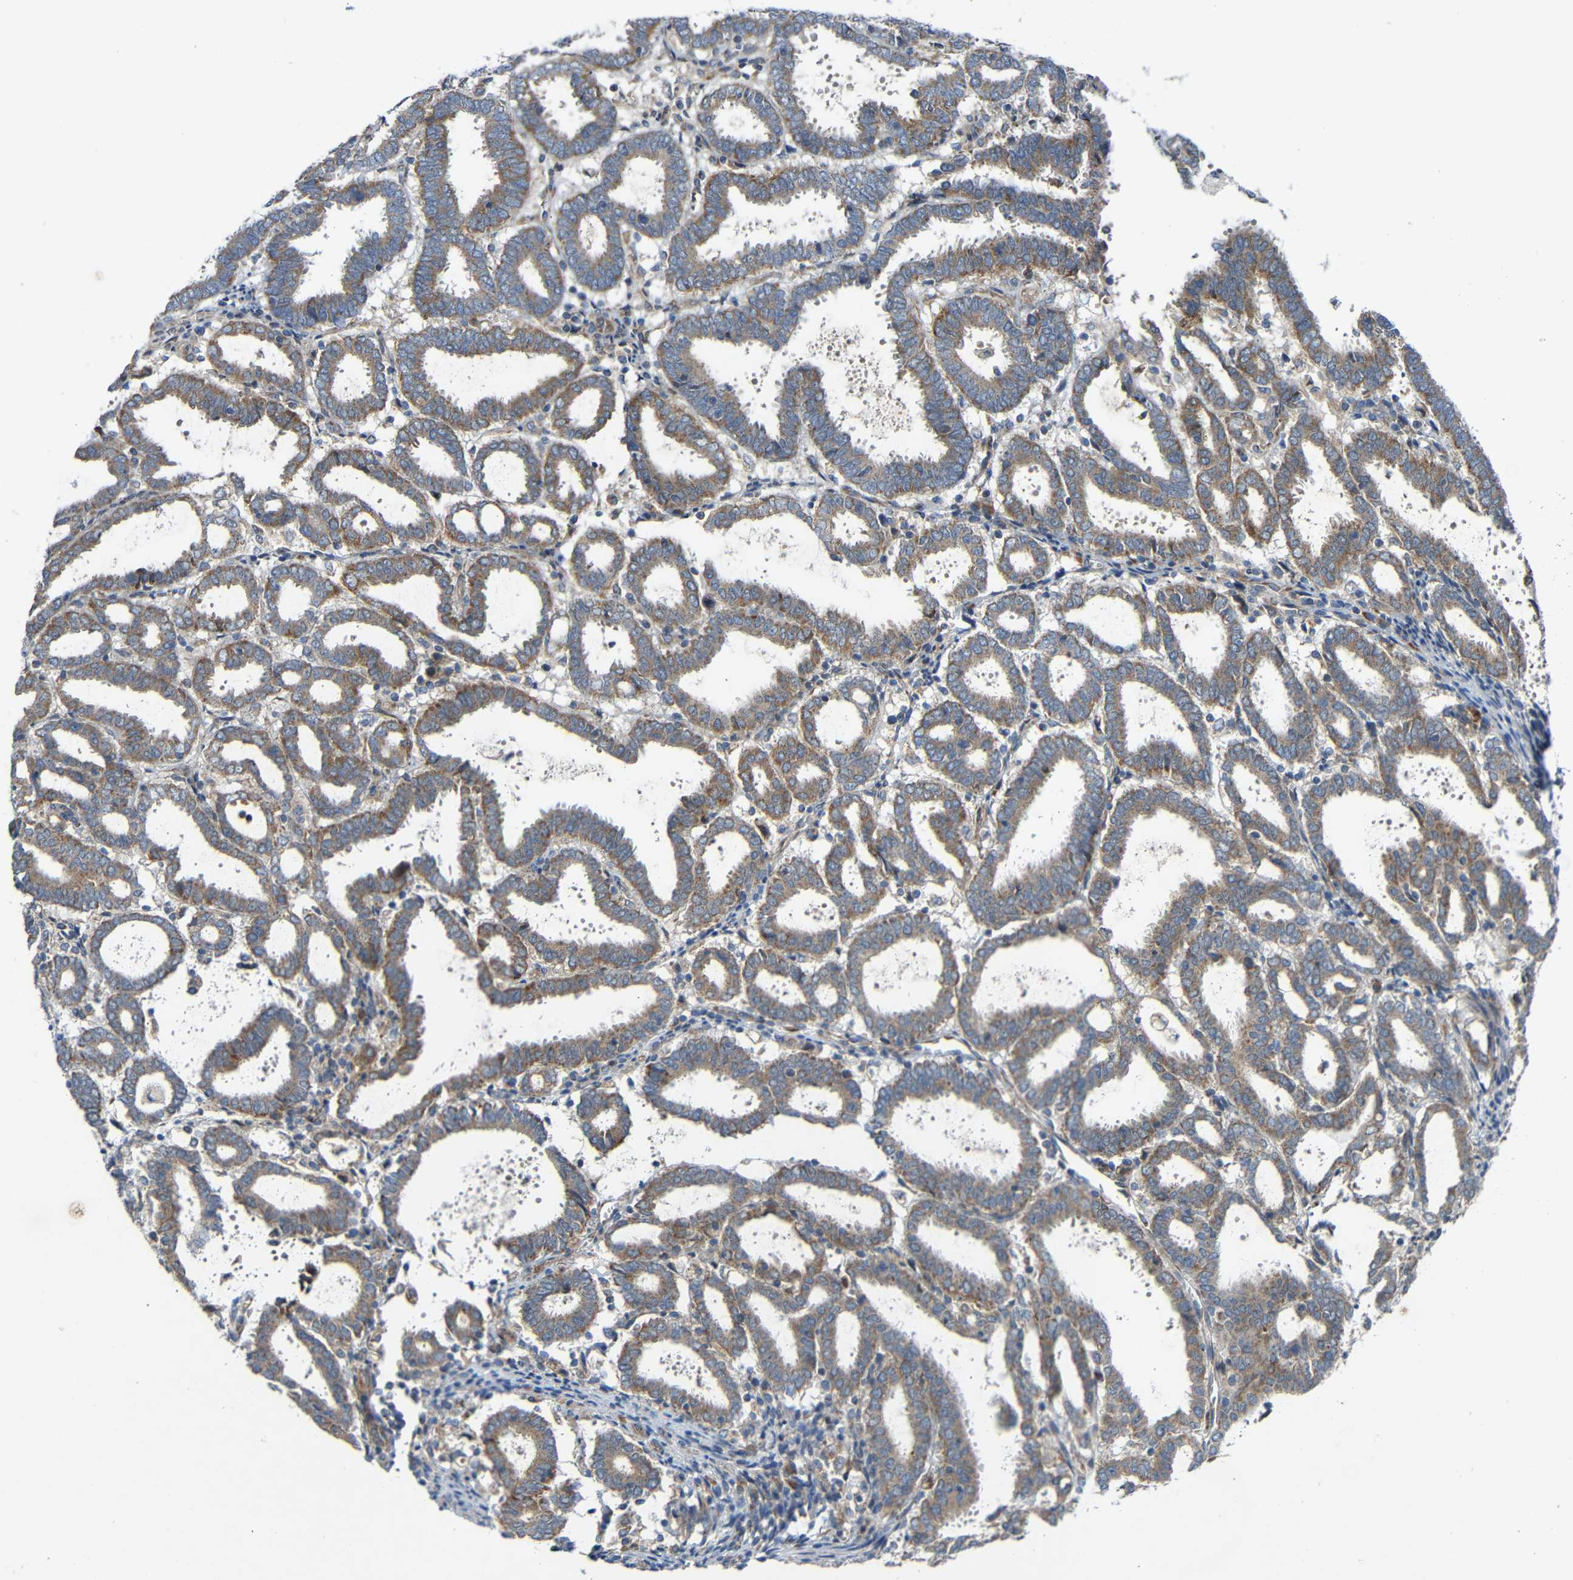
{"staining": {"intensity": "moderate", "quantity": "<25%", "location": "cytoplasmic/membranous"}, "tissue": "endometrial cancer", "cell_type": "Tumor cells", "image_type": "cancer", "snomed": [{"axis": "morphology", "description": "Adenocarcinoma, NOS"}, {"axis": "topography", "description": "Uterus"}], "caption": "High-power microscopy captured an IHC micrograph of endometrial cancer (adenocarcinoma), revealing moderate cytoplasmic/membranous expression in about <25% of tumor cells.", "gene": "TMEM25", "patient": {"sex": "female", "age": 83}}